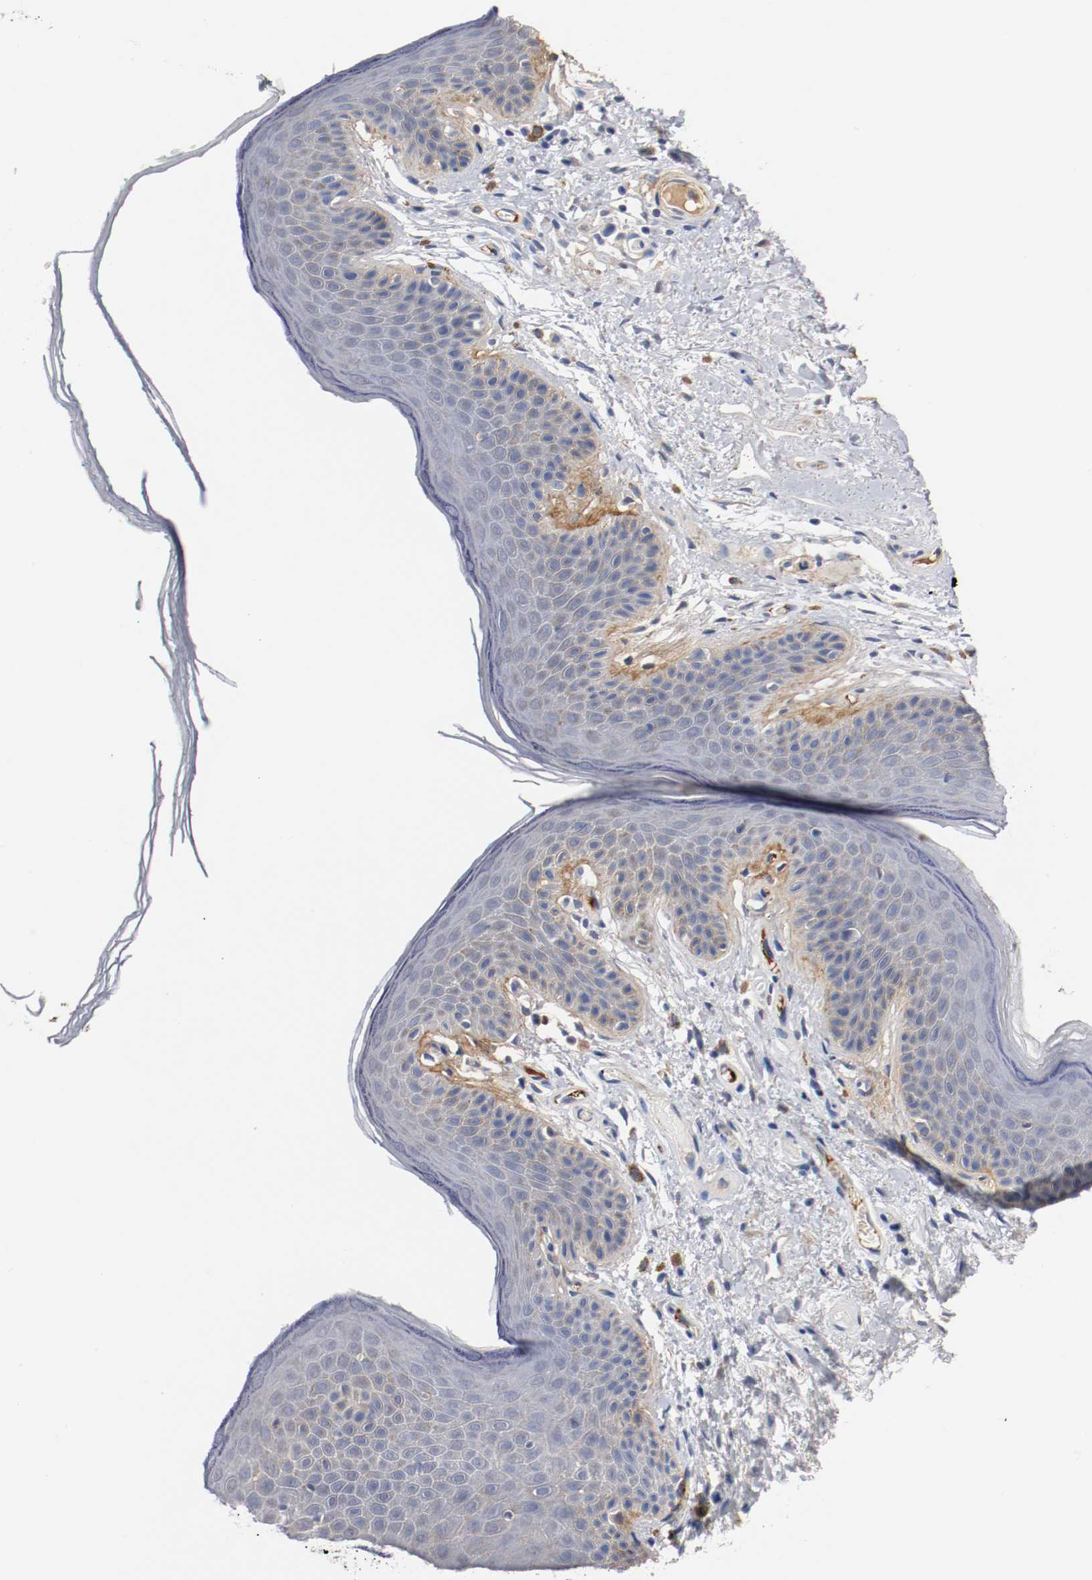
{"staining": {"intensity": "weak", "quantity": "<25%", "location": "cytoplasmic/membranous"}, "tissue": "skin", "cell_type": "Epidermal cells", "image_type": "normal", "snomed": [{"axis": "morphology", "description": "Normal tissue, NOS"}, {"axis": "topography", "description": "Anal"}], "caption": "A high-resolution image shows immunohistochemistry (IHC) staining of normal skin, which reveals no significant expression in epidermal cells.", "gene": "TNC", "patient": {"sex": "male", "age": 74}}